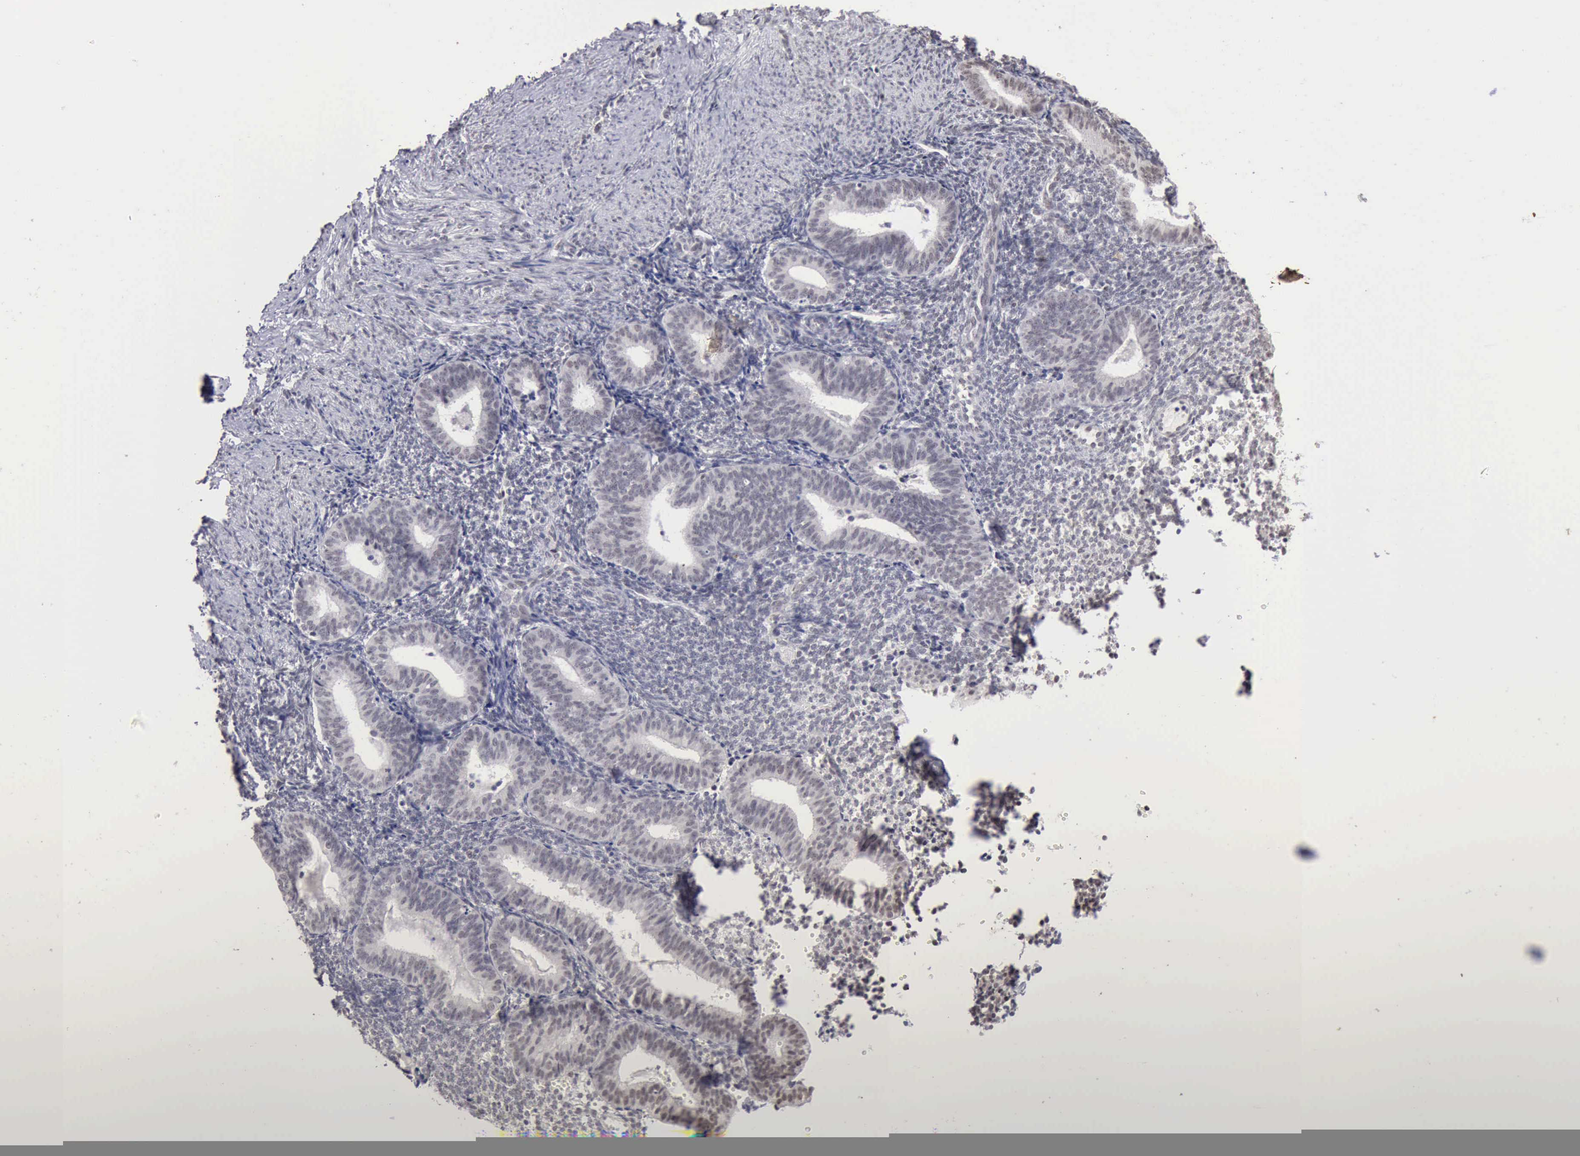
{"staining": {"intensity": "negative", "quantity": "none", "location": "none"}, "tissue": "endometrium", "cell_type": "Cells in endometrial stroma", "image_type": "normal", "snomed": [{"axis": "morphology", "description": "Normal tissue, NOS"}, {"axis": "topography", "description": "Endometrium"}], "caption": "The micrograph demonstrates no staining of cells in endometrial stroma in benign endometrium.", "gene": "TAF1", "patient": {"sex": "female", "age": 61}}